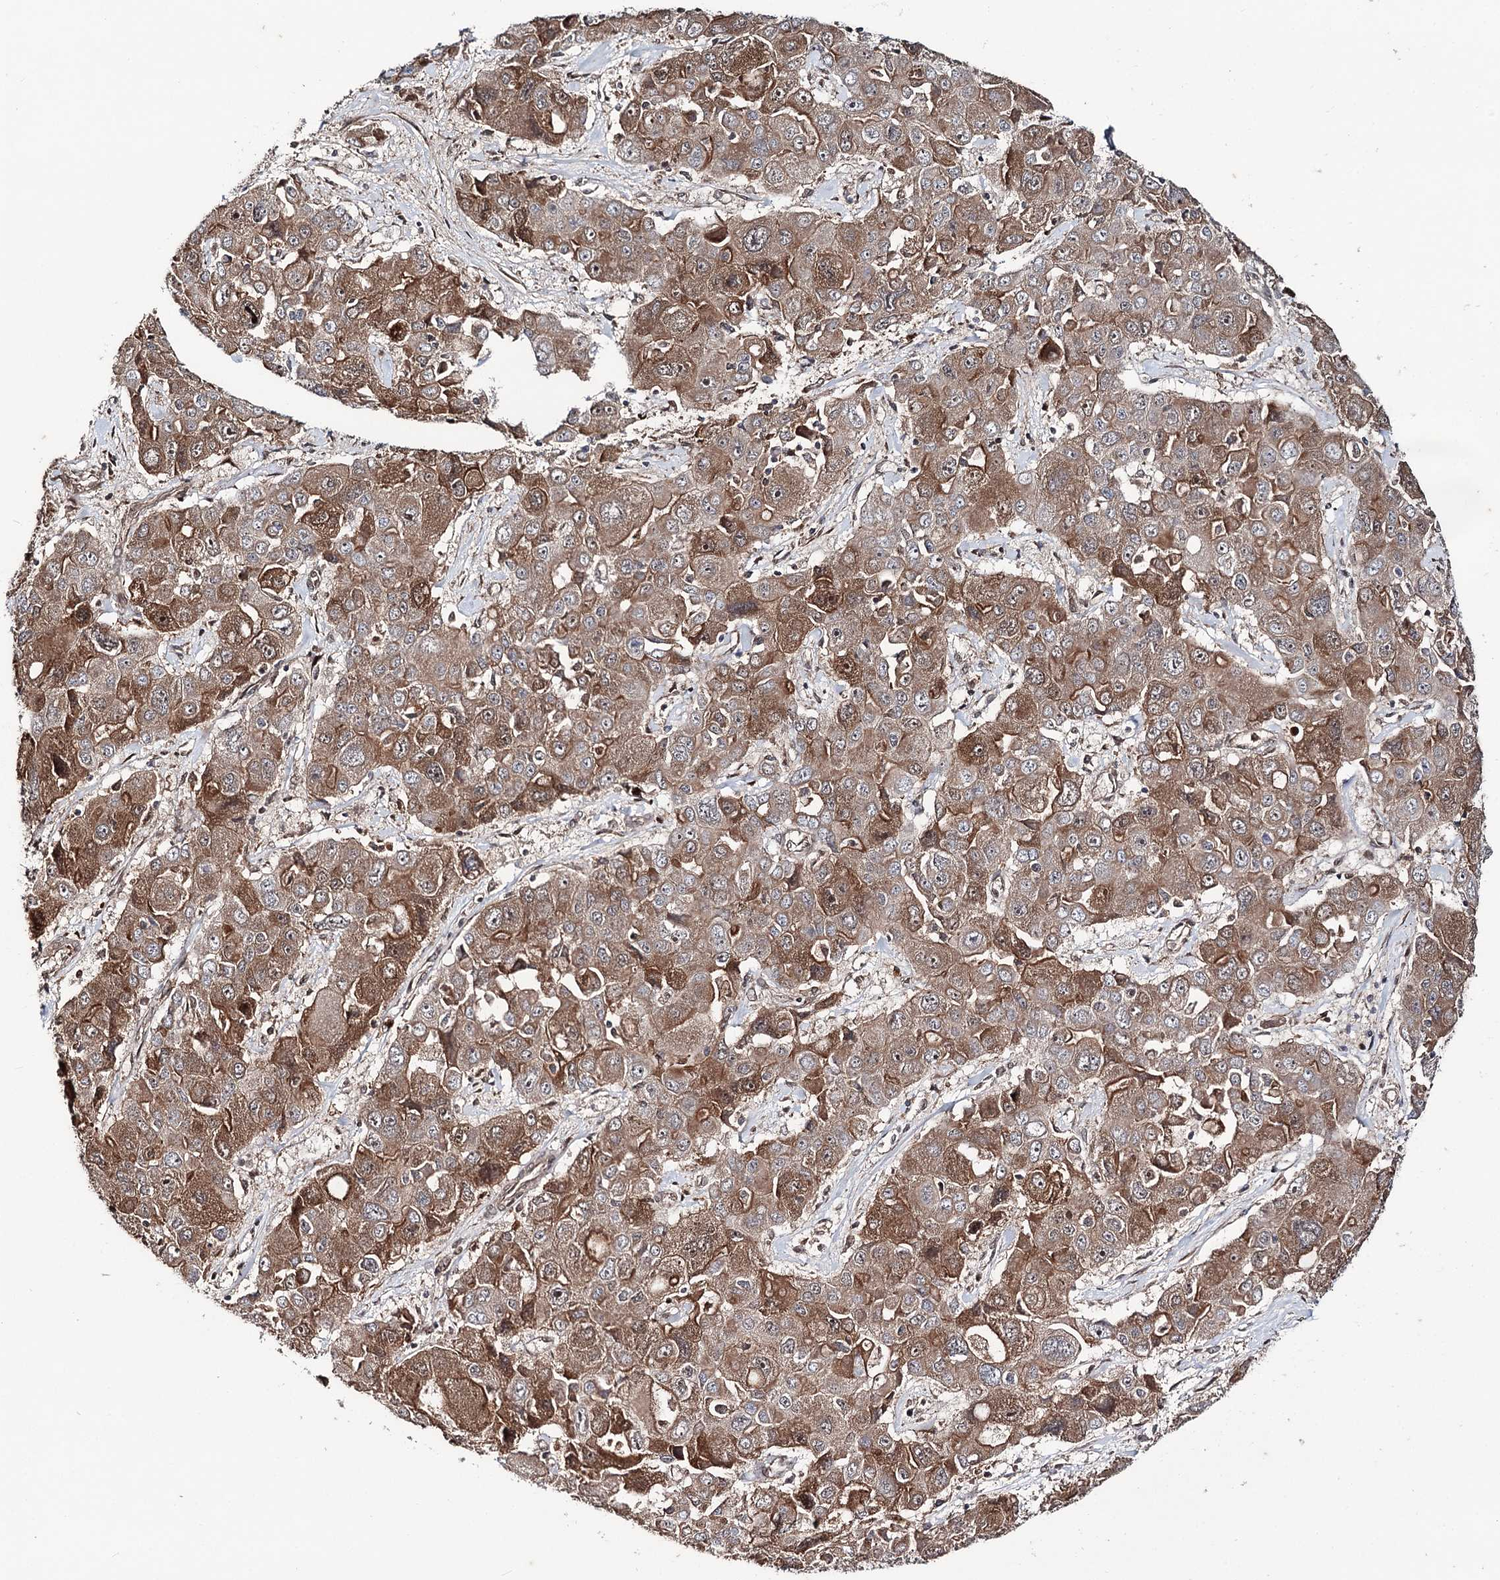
{"staining": {"intensity": "strong", "quantity": "25%-75%", "location": "cytoplasmic/membranous"}, "tissue": "liver cancer", "cell_type": "Tumor cells", "image_type": "cancer", "snomed": [{"axis": "morphology", "description": "Cholangiocarcinoma"}, {"axis": "topography", "description": "Liver"}], "caption": "Liver cancer stained with immunohistochemistry (IHC) reveals strong cytoplasmic/membranous positivity in about 25%-75% of tumor cells.", "gene": "MSANTD2", "patient": {"sex": "male", "age": 67}}